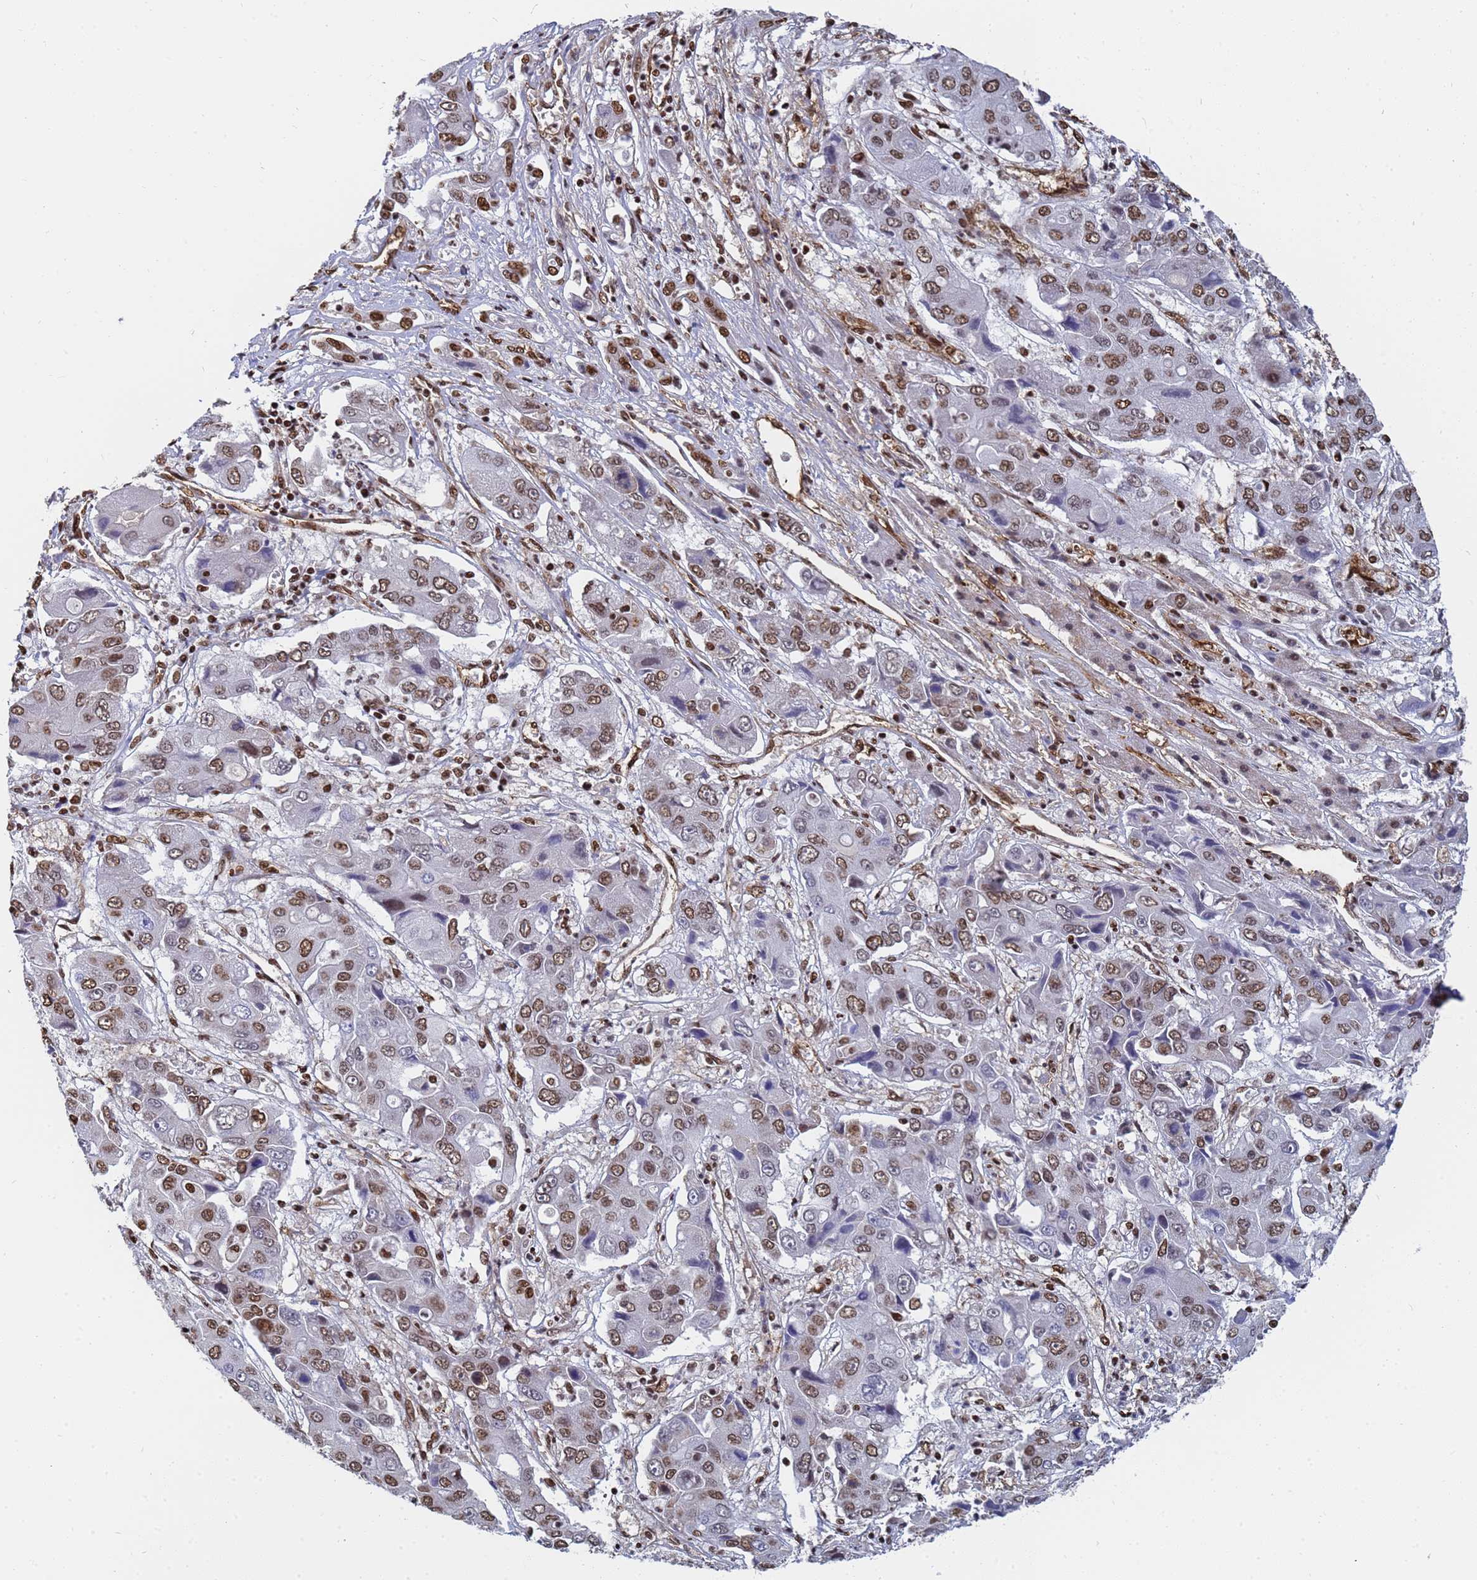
{"staining": {"intensity": "moderate", "quantity": ">75%", "location": "nuclear"}, "tissue": "liver cancer", "cell_type": "Tumor cells", "image_type": "cancer", "snomed": [{"axis": "morphology", "description": "Cholangiocarcinoma"}, {"axis": "topography", "description": "Liver"}], "caption": "IHC micrograph of human liver cholangiocarcinoma stained for a protein (brown), which demonstrates medium levels of moderate nuclear staining in approximately >75% of tumor cells.", "gene": "RAVER2", "patient": {"sex": "male", "age": 67}}